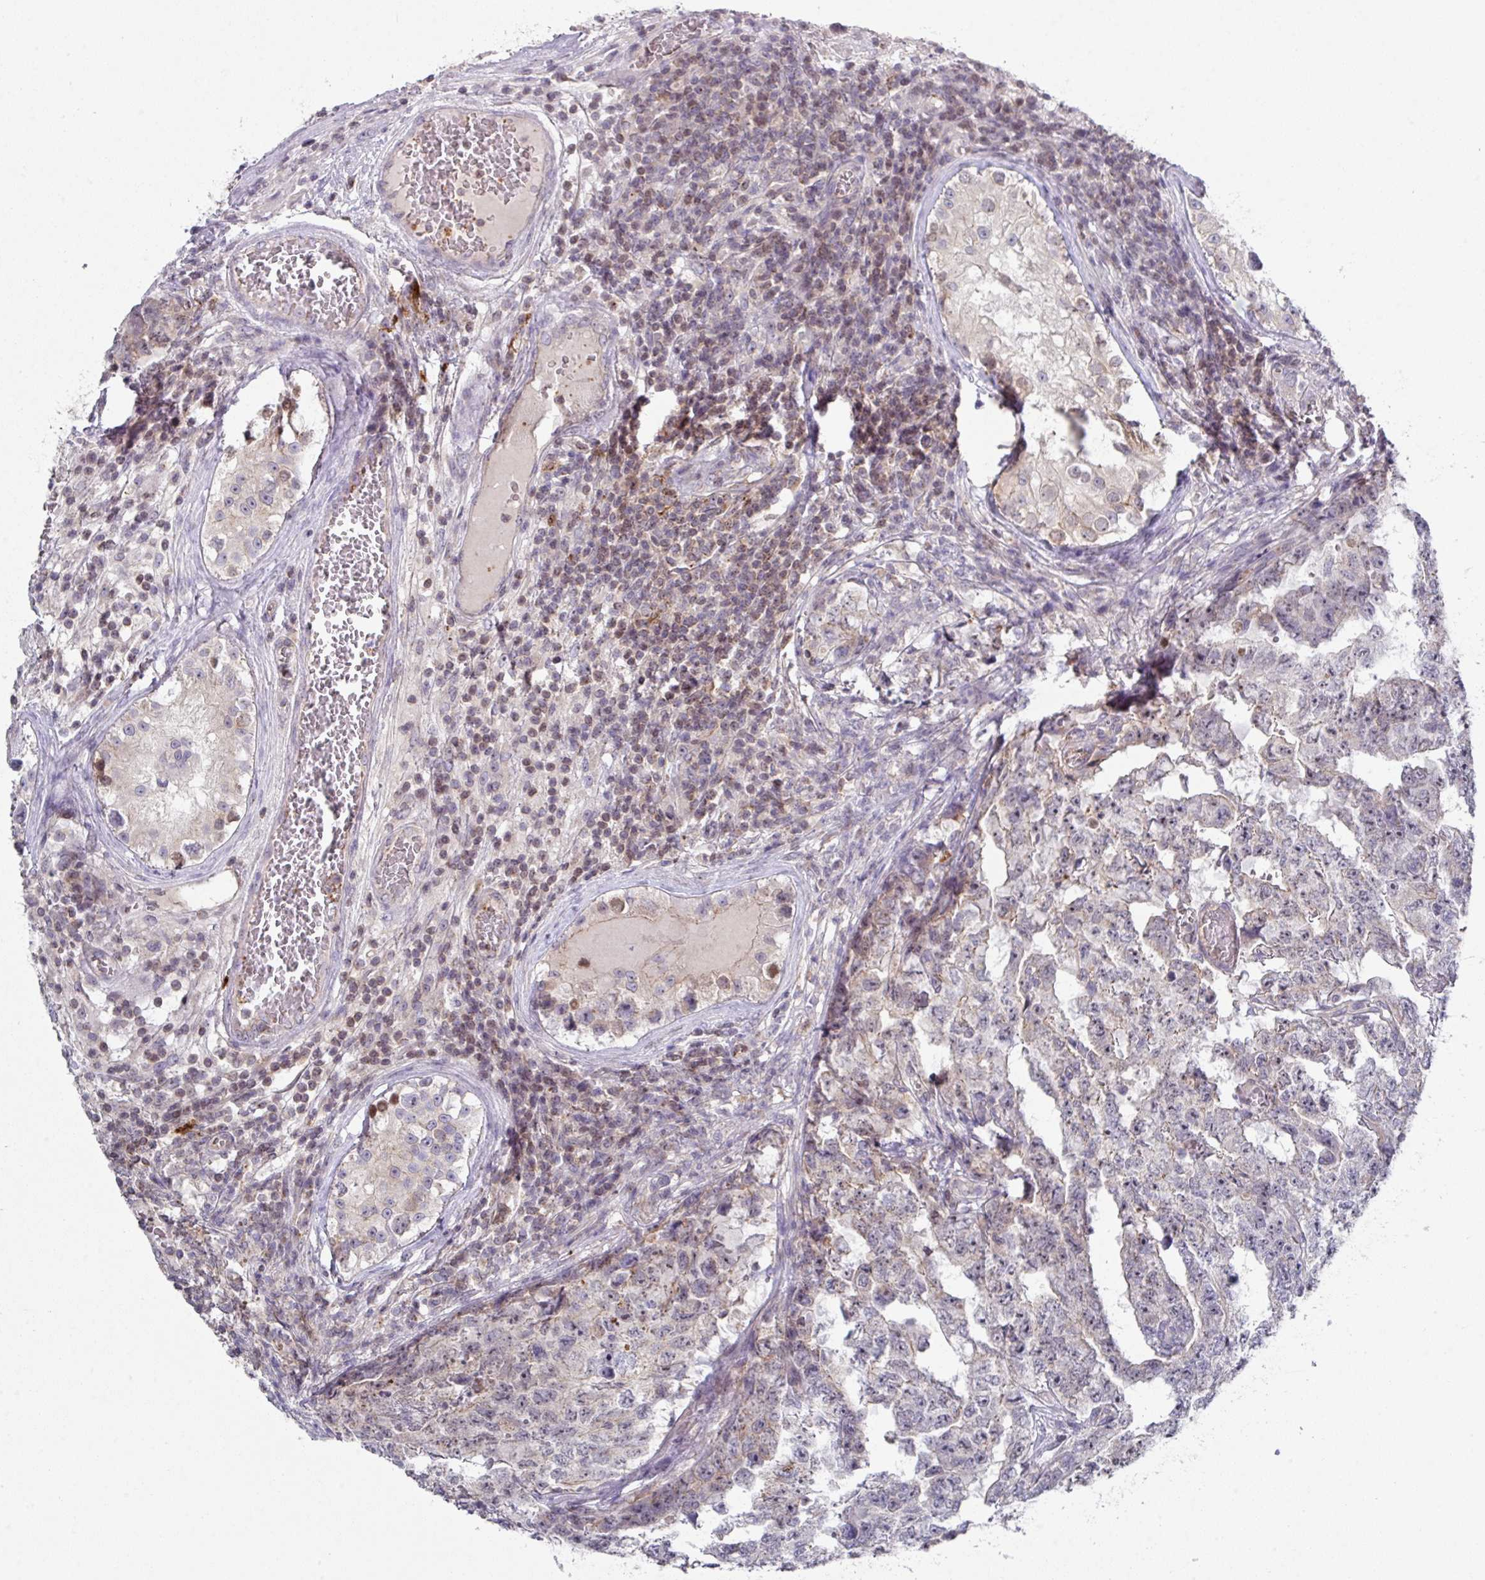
{"staining": {"intensity": "negative", "quantity": "none", "location": "none"}, "tissue": "testis cancer", "cell_type": "Tumor cells", "image_type": "cancer", "snomed": [{"axis": "morphology", "description": "Carcinoma, Embryonal, NOS"}, {"axis": "topography", "description": "Testis"}], "caption": "Photomicrograph shows no protein positivity in tumor cells of testis cancer (embryonal carcinoma) tissue. The staining was performed using DAB to visualize the protein expression in brown, while the nuclei were stained in blue with hematoxylin (Magnification: 20x).", "gene": "DCAF12L2", "patient": {"sex": "male", "age": 25}}